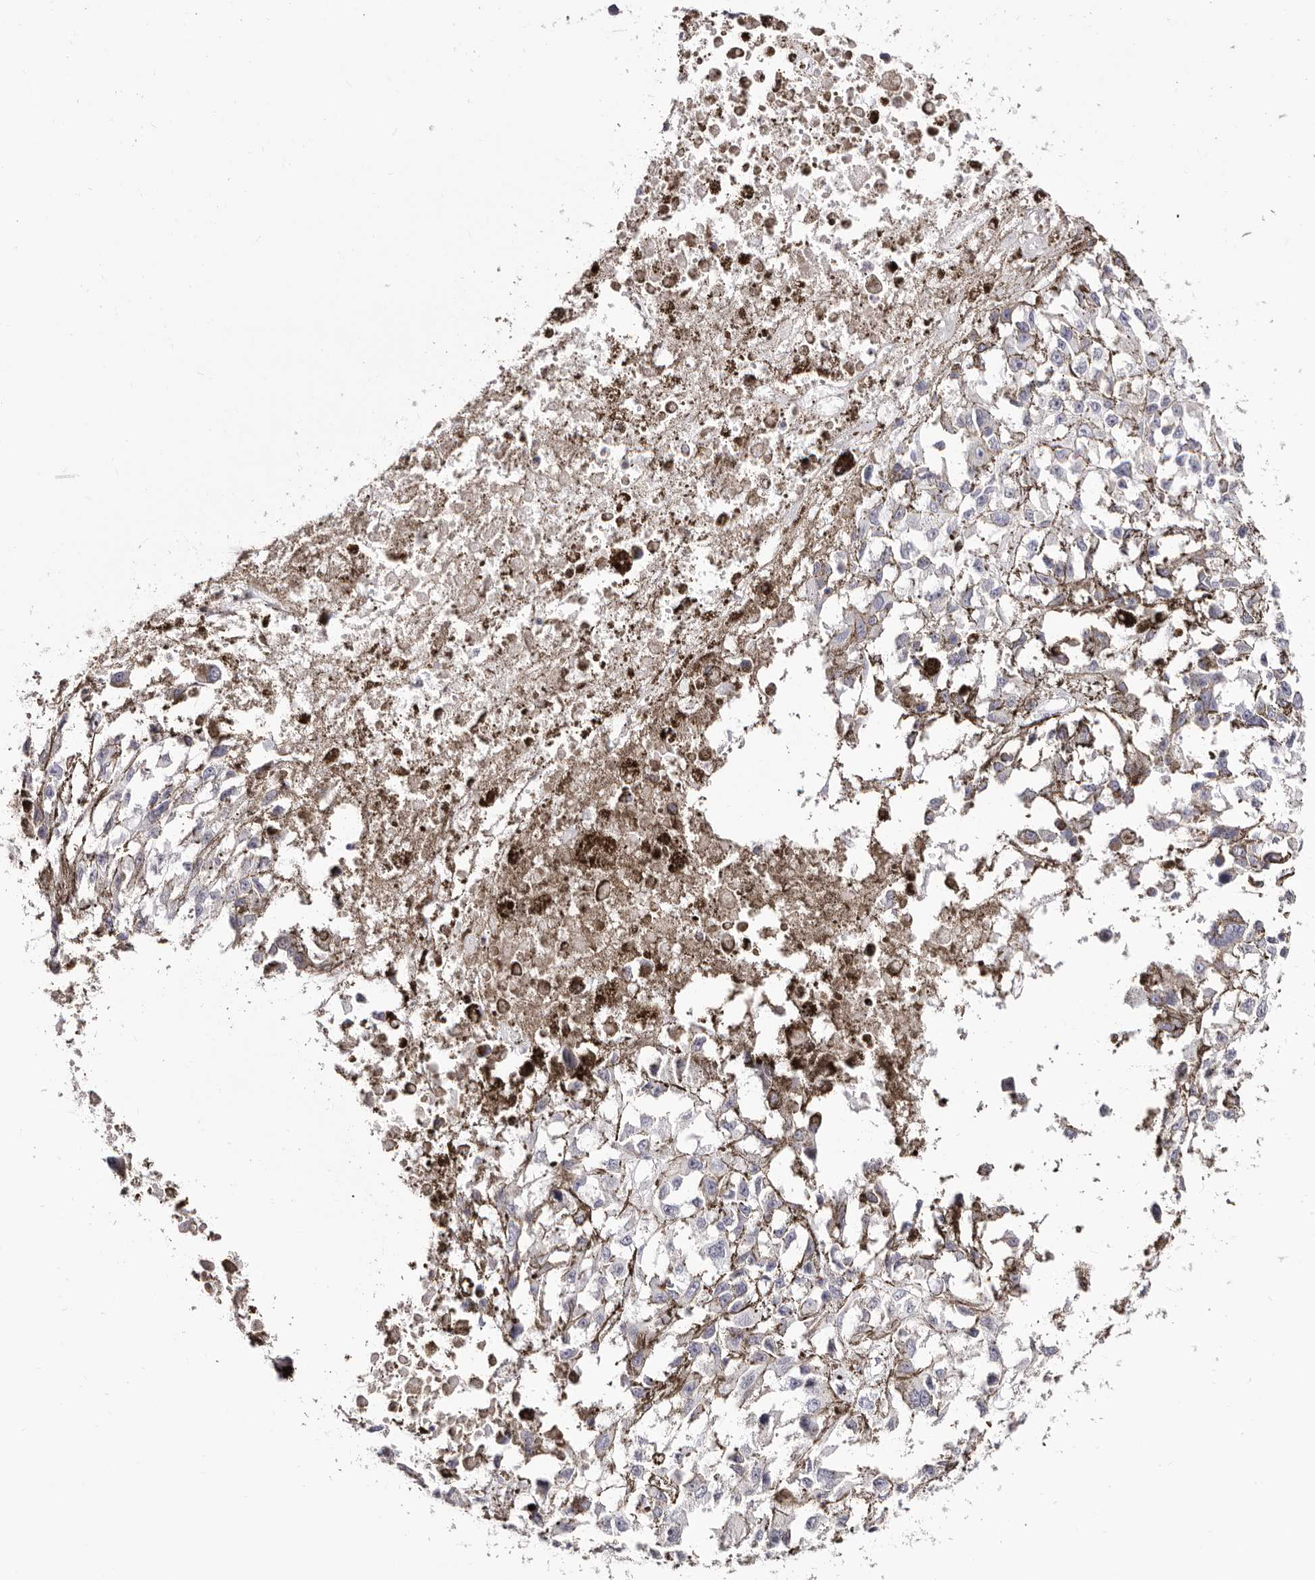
{"staining": {"intensity": "negative", "quantity": "none", "location": "none"}, "tissue": "melanoma", "cell_type": "Tumor cells", "image_type": "cancer", "snomed": [{"axis": "morphology", "description": "Malignant melanoma, Metastatic site"}, {"axis": "topography", "description": "Lymph node"}], "caption": "A photomicrograph of human malignant melanoma (metastatic site) is negative for staining in tumor cells. (IHC, brightfield microscopy, high magnification).", "gene": "PF4", "patient": {"sex": "male", "age": 59}}